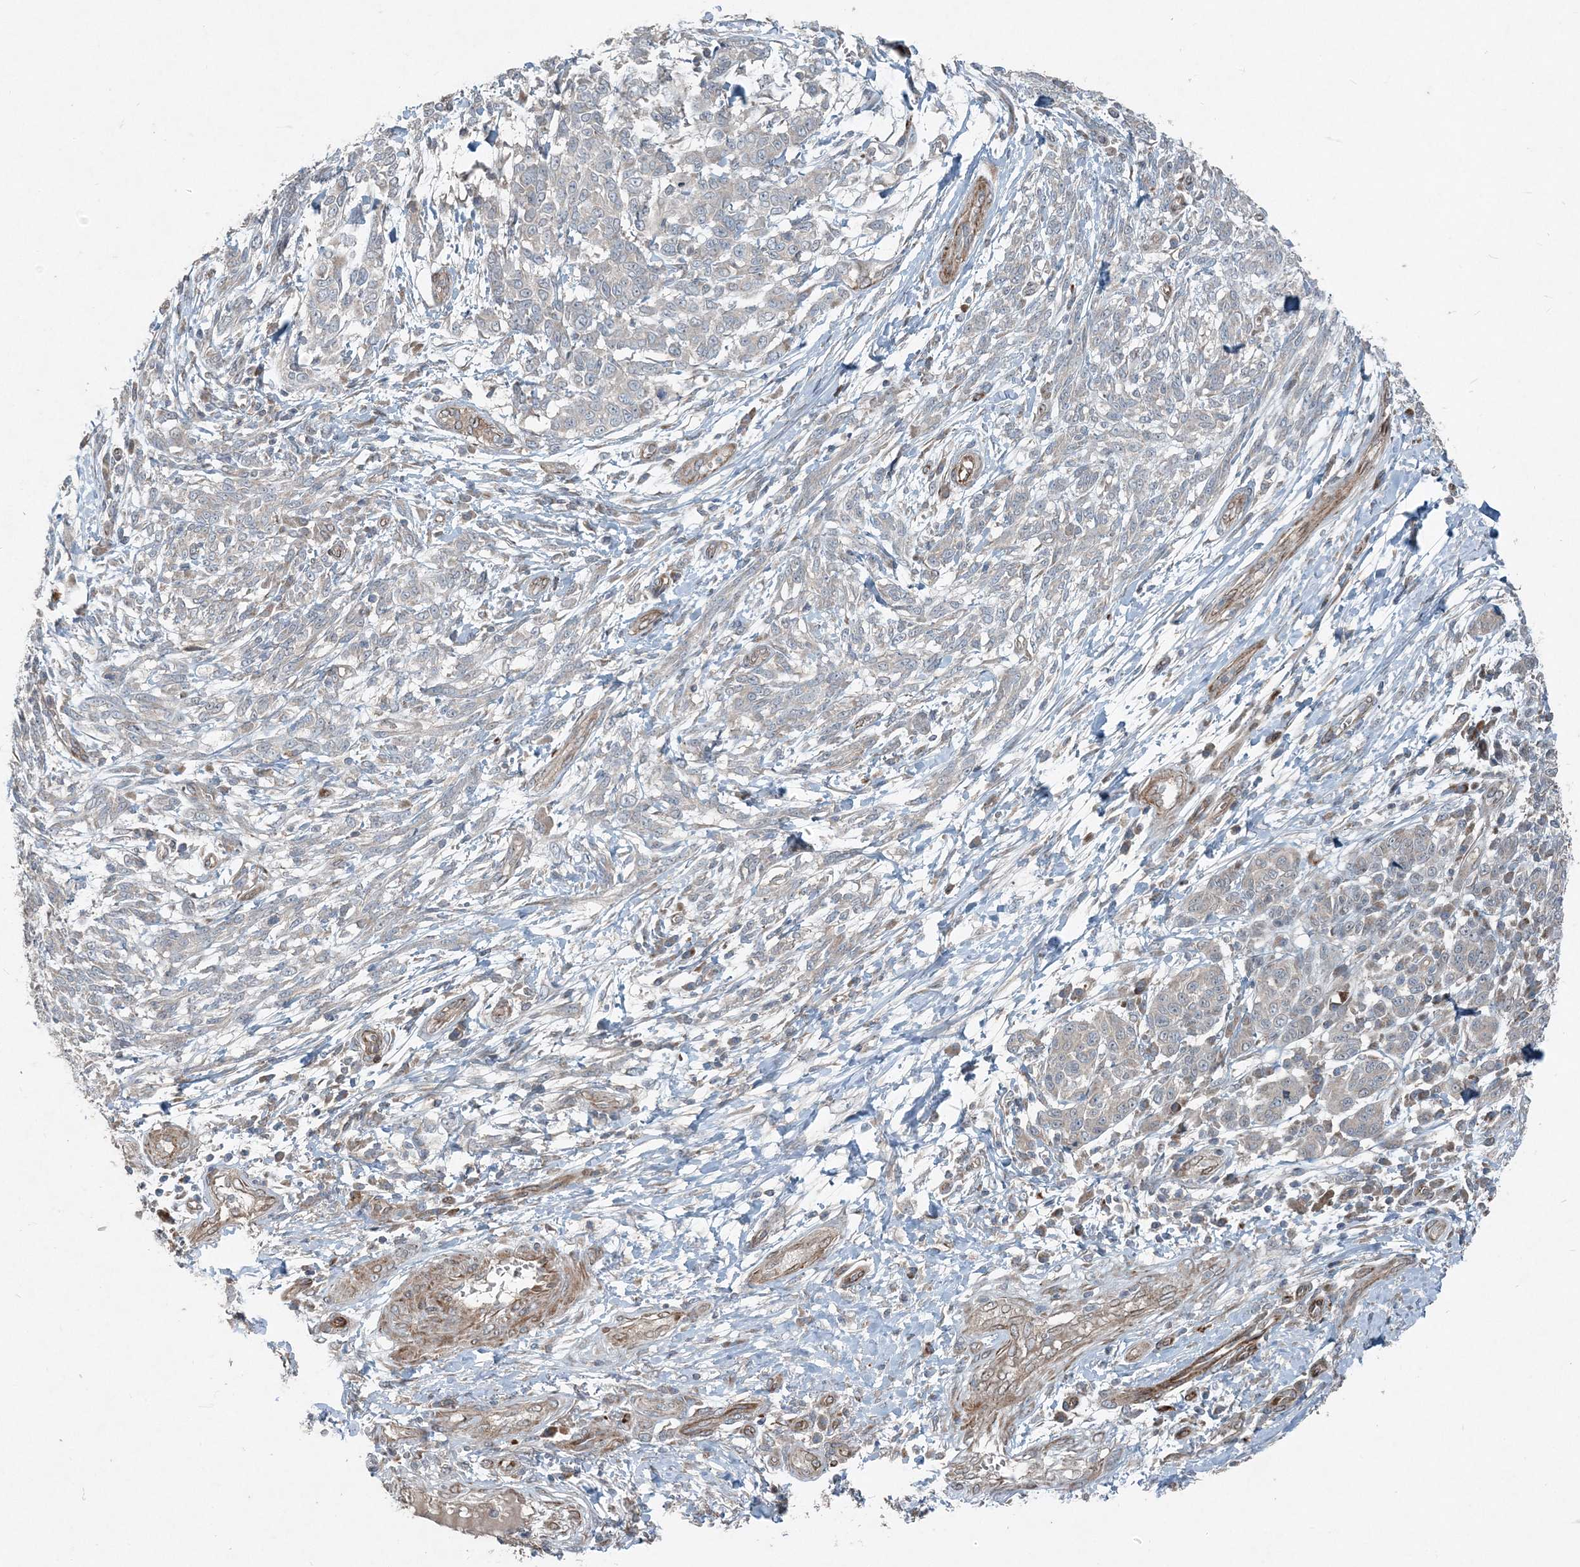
{"staining": {"intensity": "negative", "quantity": "none", "location": "none"}, "tissue": "melanoma", "cell_type": "Tumor cells", "image_type": "cancer", "snomed": [{"axis": "morphology", "description": "Malignant melanoma, NOS"}, {"axis": "topography", "description": "Skin"}], "caption": "IHC image of human malignant melanoma stained for a protein (brown), which reveals no positivity in tumor cells. (Brightfield microscopy of DAB (3,3'-diaminobenzidine) IHC at high magnification).", "gene": "INTU", "patient": {"sex": "male", "age": 49}}